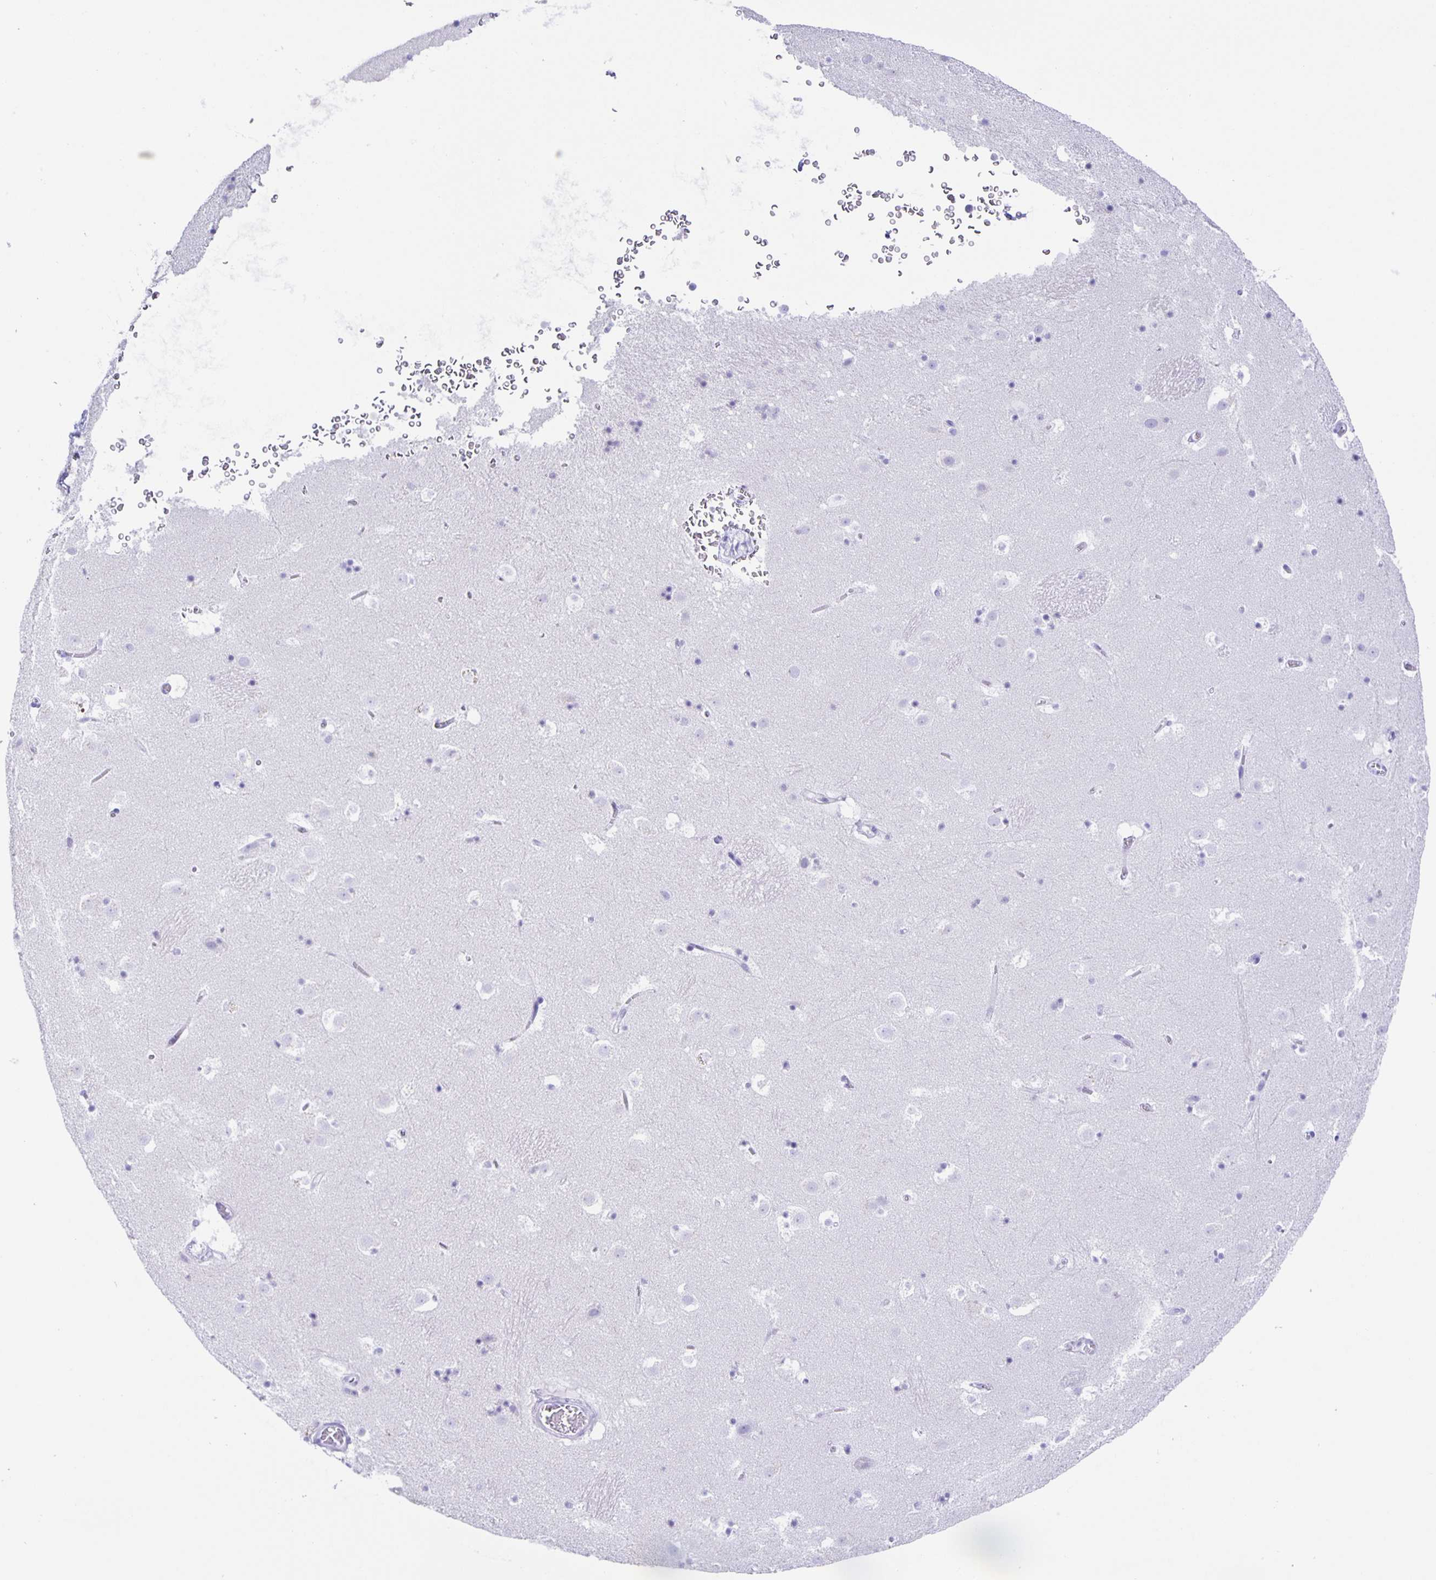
{"staining": {"intensity": "negative", "quantity": "none", "location": "none"}, "tissue": "caudate", "cell_type": "Glial cells", "image_type": "normal", "snomed": [{"axis": "morphology", "description": "Normal tissue, NOS"}, {"axis": "topography", "description": "Lateral ventricle wall"}], "caption": "A high-resolution histopathology image shows immunohistochemistry (IHC) staining of unremarkable caudate, which displays no significant expression in glial cells.", "gene": "GUCA2A", "patient": {"sex": "male", "age": 37}}